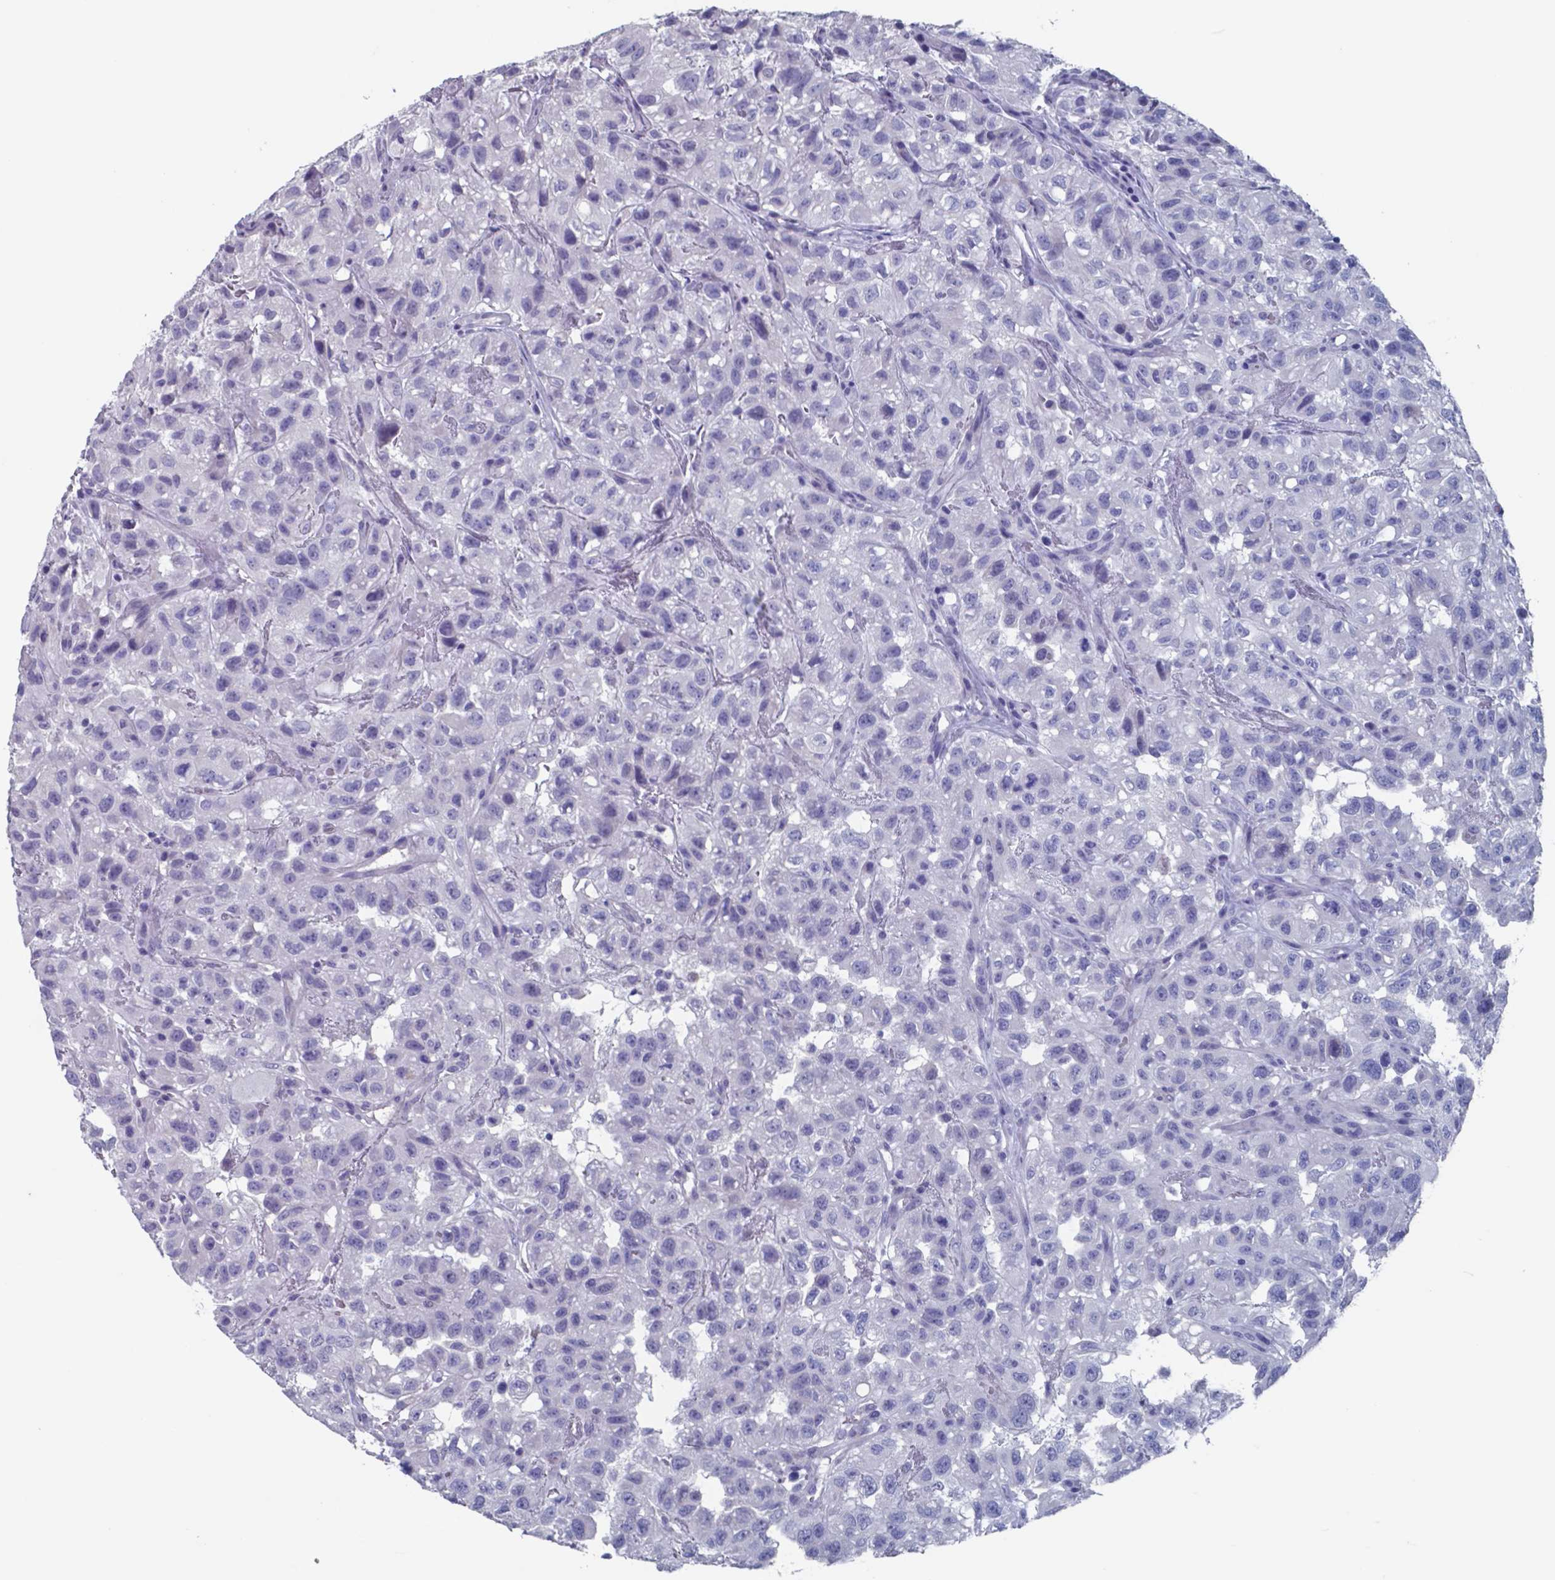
{"staining": {"intensity": "negative", "quantity": "none", "location": "none"}, "tissue": "renal cancer", "cell_type": "Tumor cells", "image_type": "cancer", "snomed": [{"axis": "morphology", "description": "Adenocarcinoma, NOS"}, {"axis": "topography", "description": "Kidney"}], "caption": "An immunohistochemistry (IHC) micrograph of renal cancer is shown. There is no staining in tumor cells of renal cancer.", "gene": "TTR", "patient": {"sex": "male", "age": 64}}